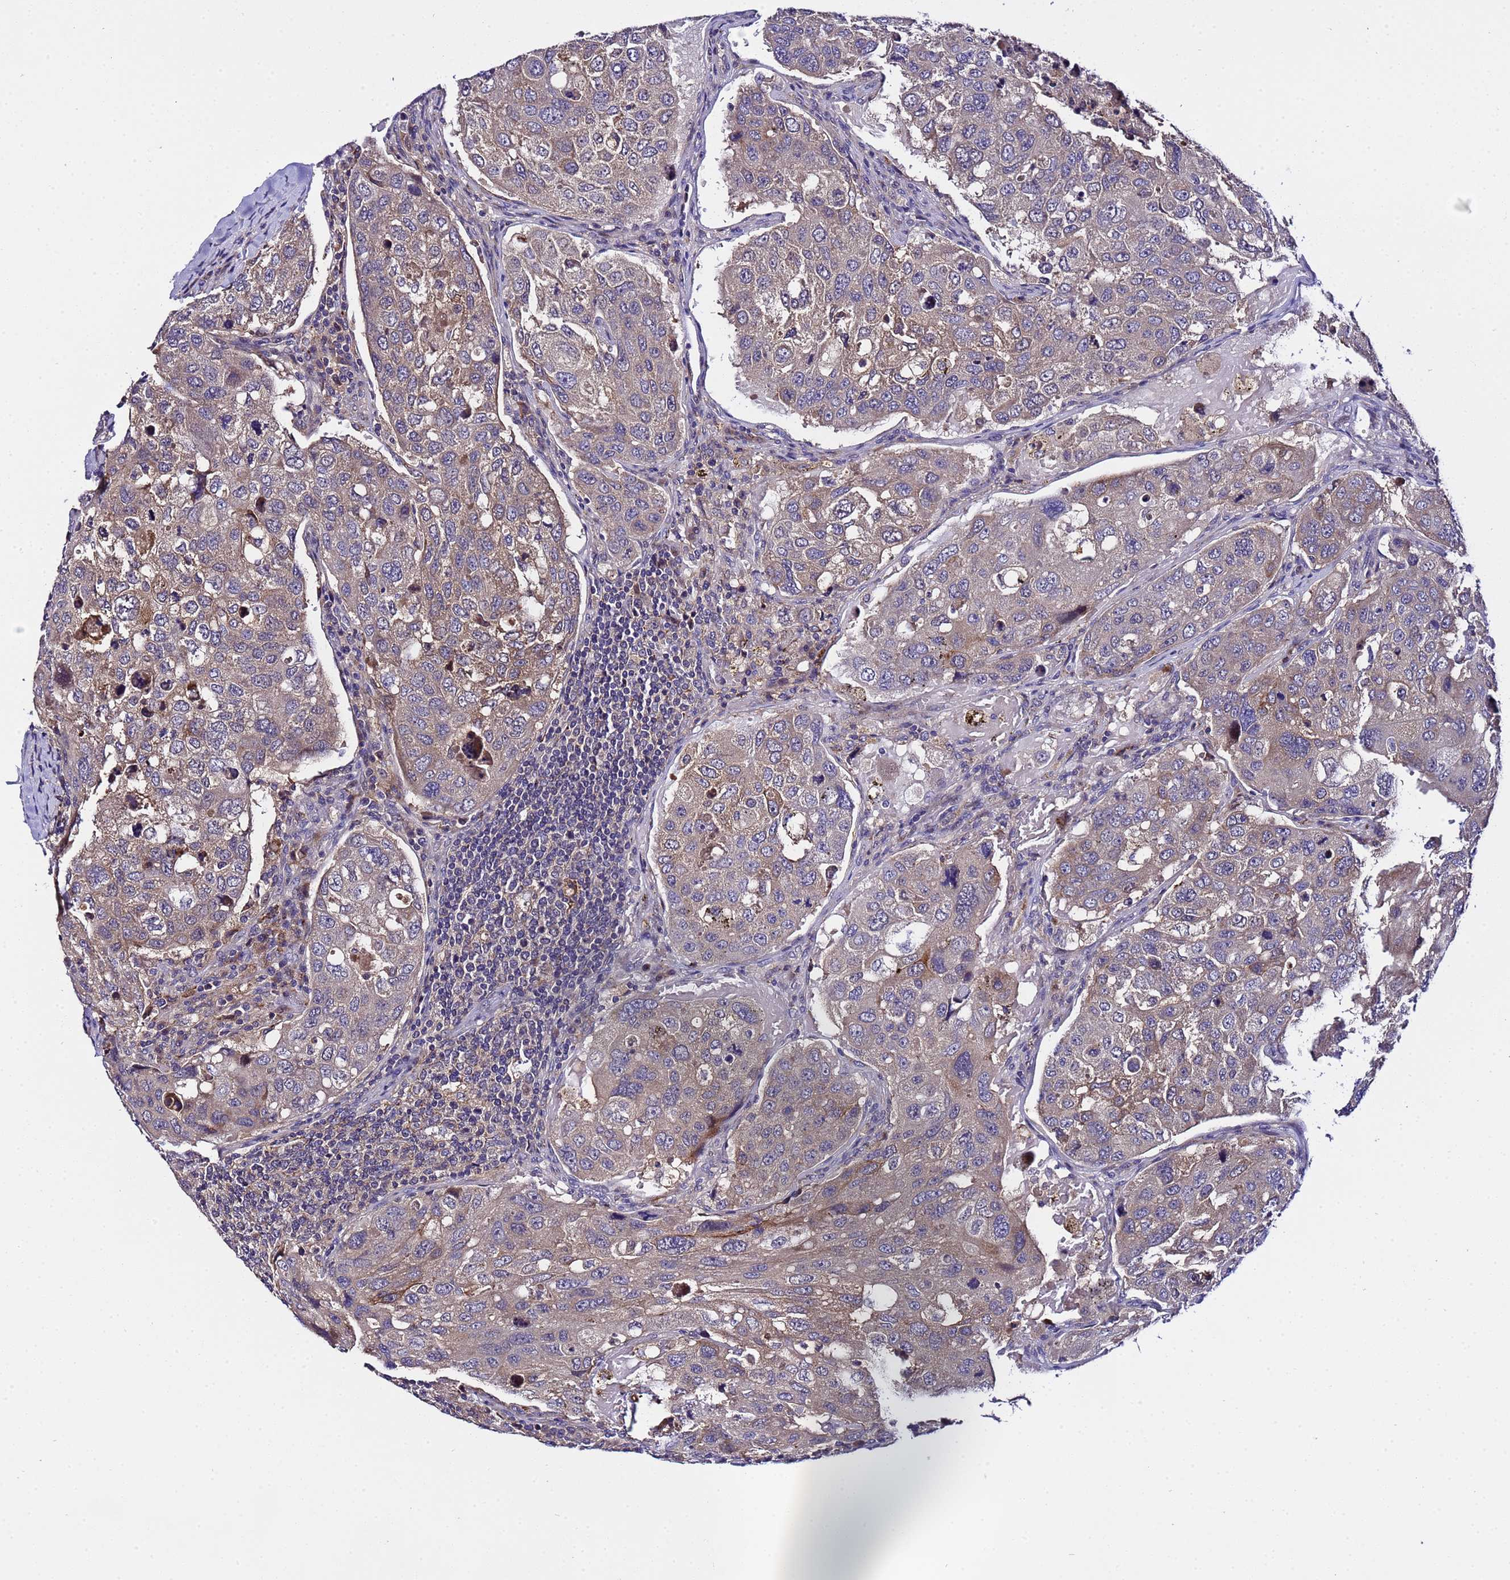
{"staining": {"intensity": "weak", "quantity": "25%-75%", "location": "cytoplasmic/membranous"}, "tissue": "urothelial cancer", "cell_type": "Tumor cells", "image_type": "cancer", "snomed": [{"axis": "morphology", "description": "Urothelial carcinoma, High grade"}, {"axis": "topography", "description": "Lymph node"}, {"axis": "topography", "description": "Urinary bladder"}], "caption": "Immunohistochemical staining of human urothelial cancer reveals low levels of weak cytoplasmic/membranous protein expression in approximately 25%-75% of tumor cells. The protein of interest is stained brown, and the nuclei are stained in blue (DAB (3,3'-diaminobenzidine) IHC with brightfield microscopy, high magnification).", "gene": "PLXDC2", "patient": {"sex": "male", "age": 51}}